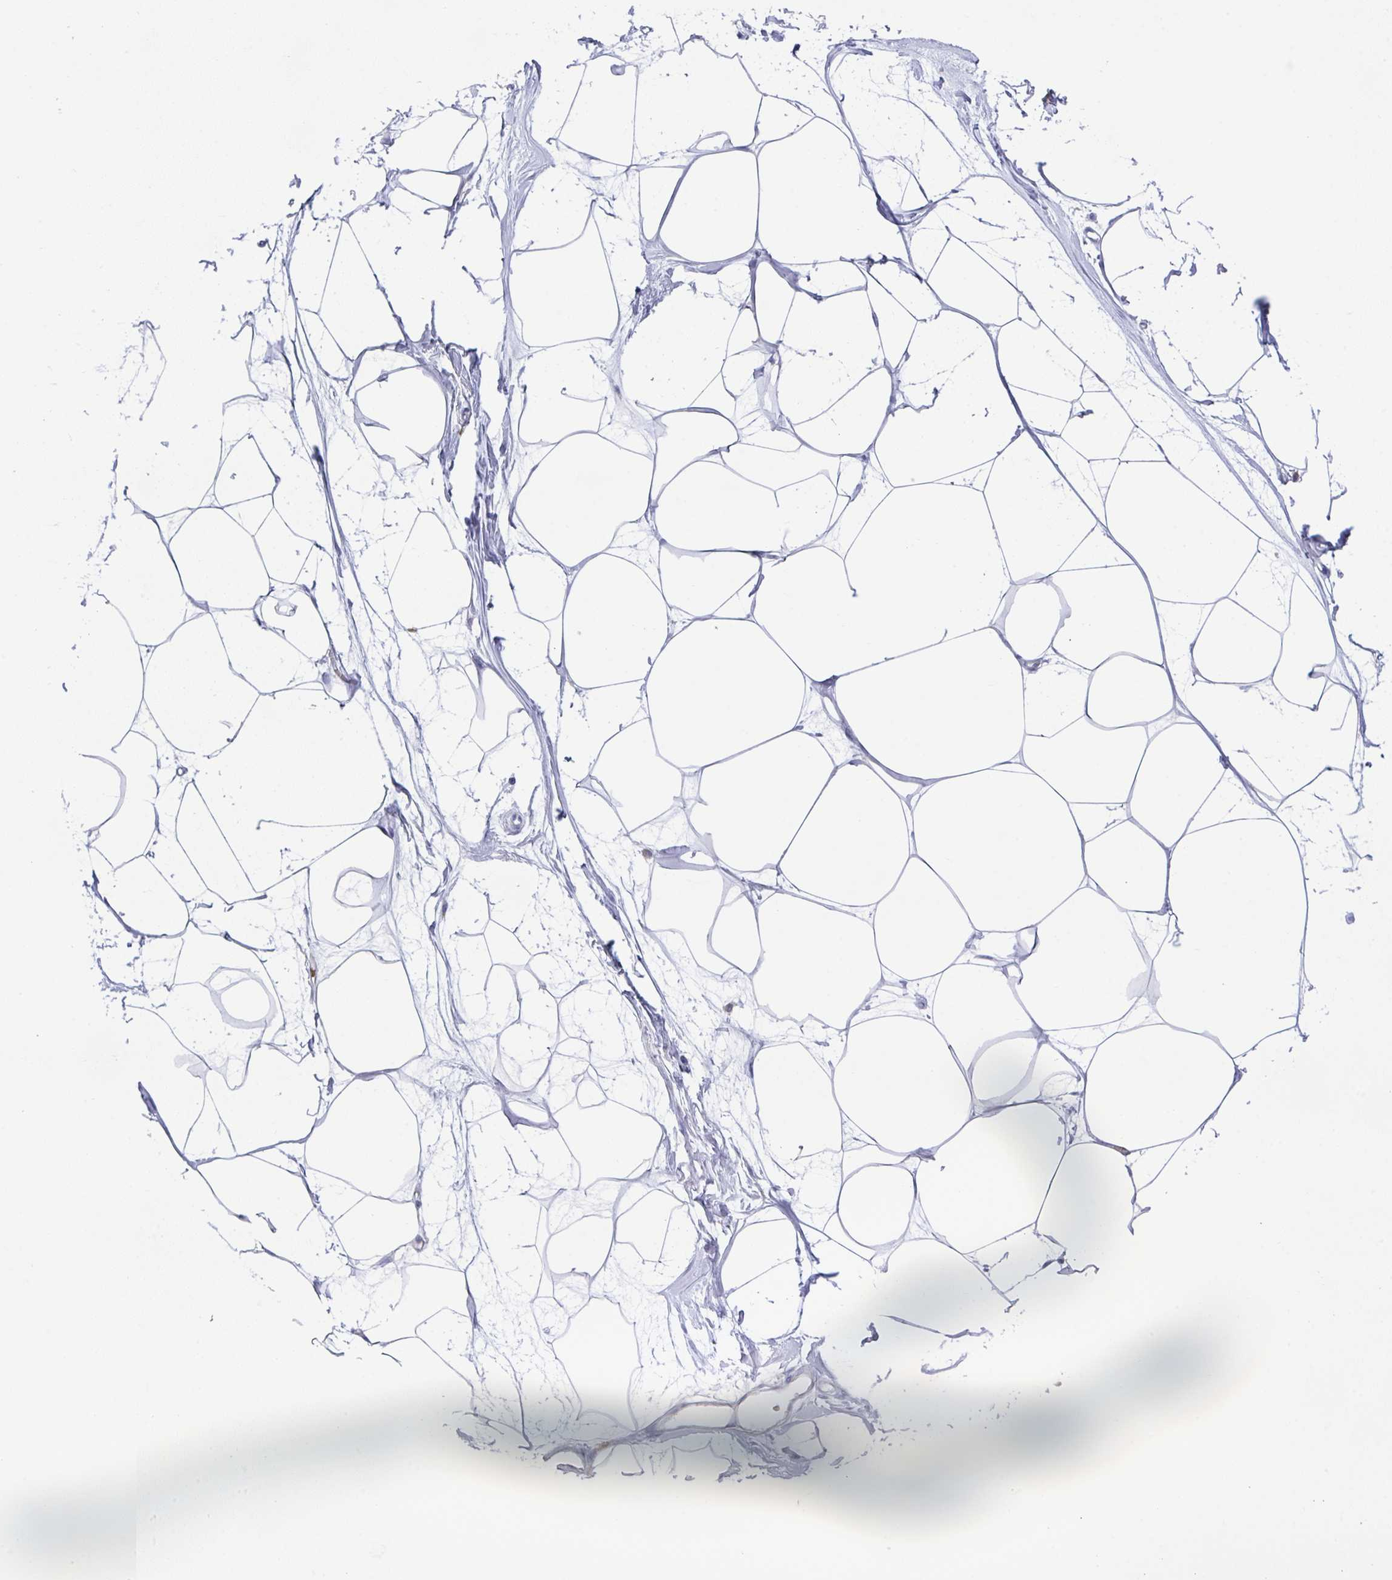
{"staining": {"intensity": "negative", "quantity": "none", "location": "none"}, "tissue": "breast", "cell_type": "Adipocytes", "image_type": "normal", "snomed": [{"axis": "morphology", "description": "Normal tissue, NOS"}, {"axis": "topography", "description": "Breast"}], "caption": "The image reveals no staining of adipocytes in unremarkable breast. The staining is performed using DAB (3,3'-diaminobenzidine) brown chromogen with nuclei counter-stained in using hematoxylin.", "gene": "TFAP2C", "patient": {"sex": "female", "age": 45}}